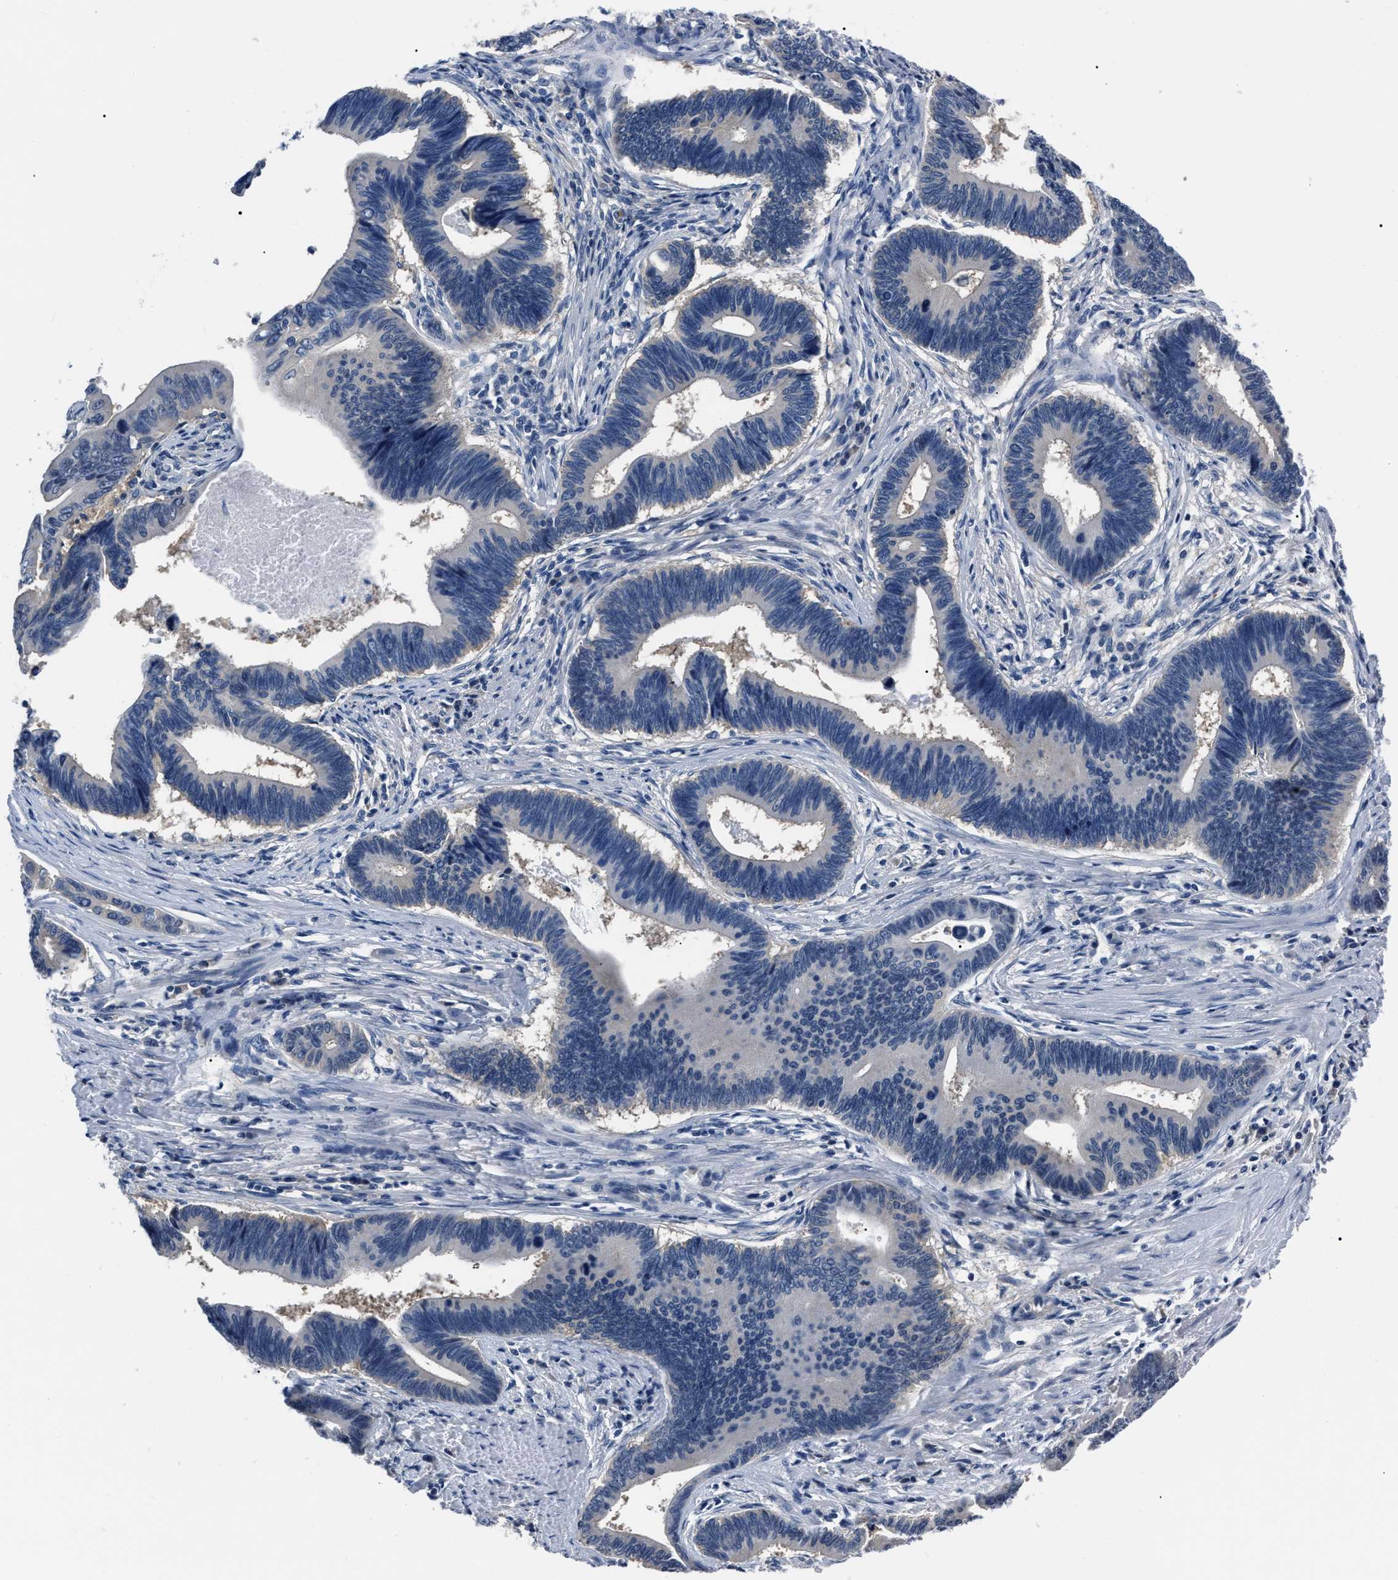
{"staining": {"intensity": "negative", "quantity": "none", "location": "none"}, "tissue": "pancreatic cancer", "cell_type": "Tumor cells", "image_type": "cancer", "snomed": [{"axis": "morphology", "description": "Adenocarcinoma, NOS"}, {"axis": "topography", "description": "Pancreas"}], "caption": "Tumor cells show no significant protein staining in adenocarcinoma (pancreatic).", "gene": "LRWD1", "patient": {"sex": "female", "age": 70}}